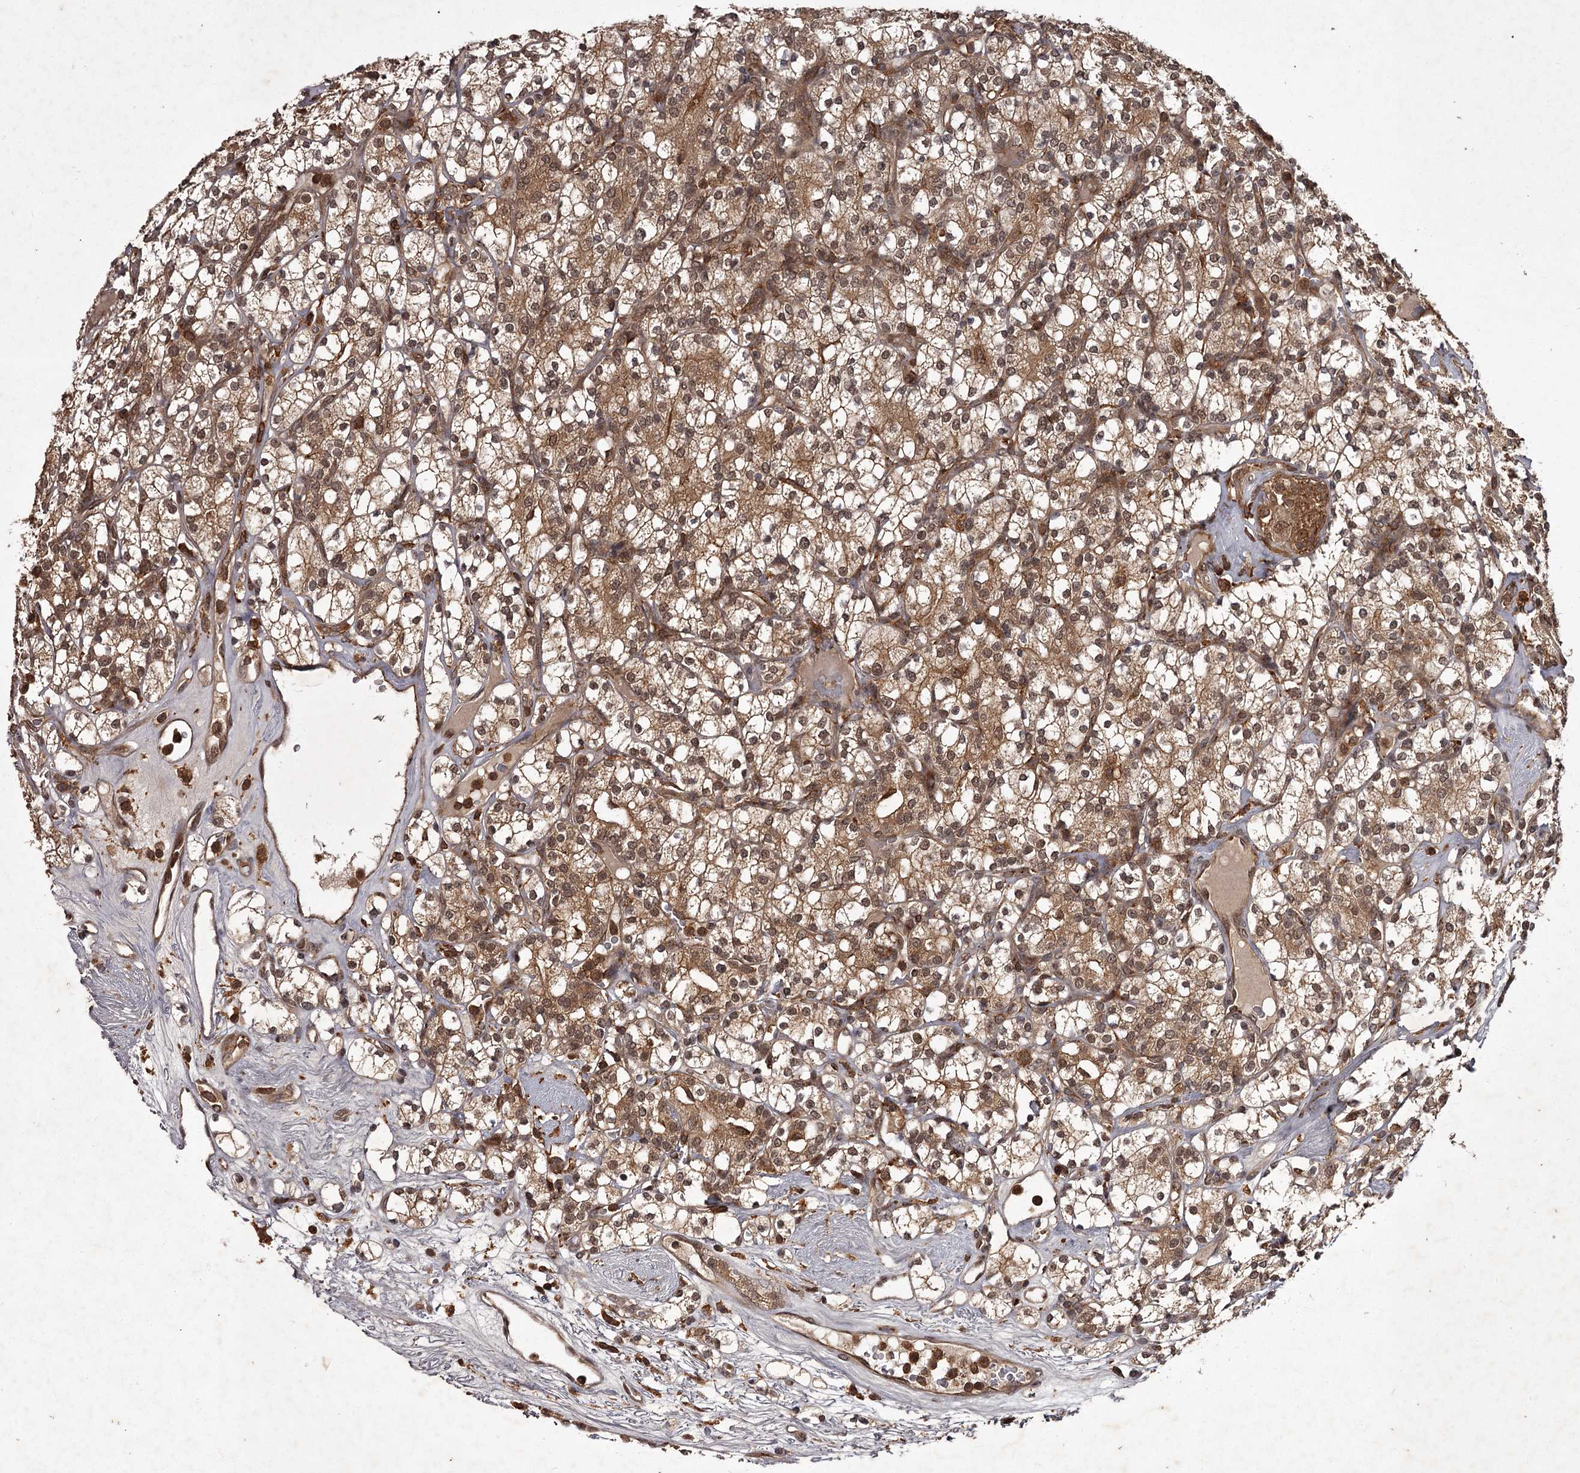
{"staining": {"intensity": "moderate", "quantity": ">75%", "location": "cytoplasmic/membranous,nuclear"}, "tissue": "renal cancer", "cell_type": "Tumor cells", "image_type": "cancer", "snomed": [{"axis": "morphology", "description": "Adenocarcinoma, NOS"}, {"axis": "topography", "description": "Kidney"}], "caption": "Immunohistochemistry image of adenocarcinoma (renal) stained for a protein (brown), which reveals medium levels of moderate cytoplasmic/membranous and nuclear positivity in approximately >75% of tumor cells.", "gene": "TBC1D23", "patient": {"sex": "male", "age": 77}}